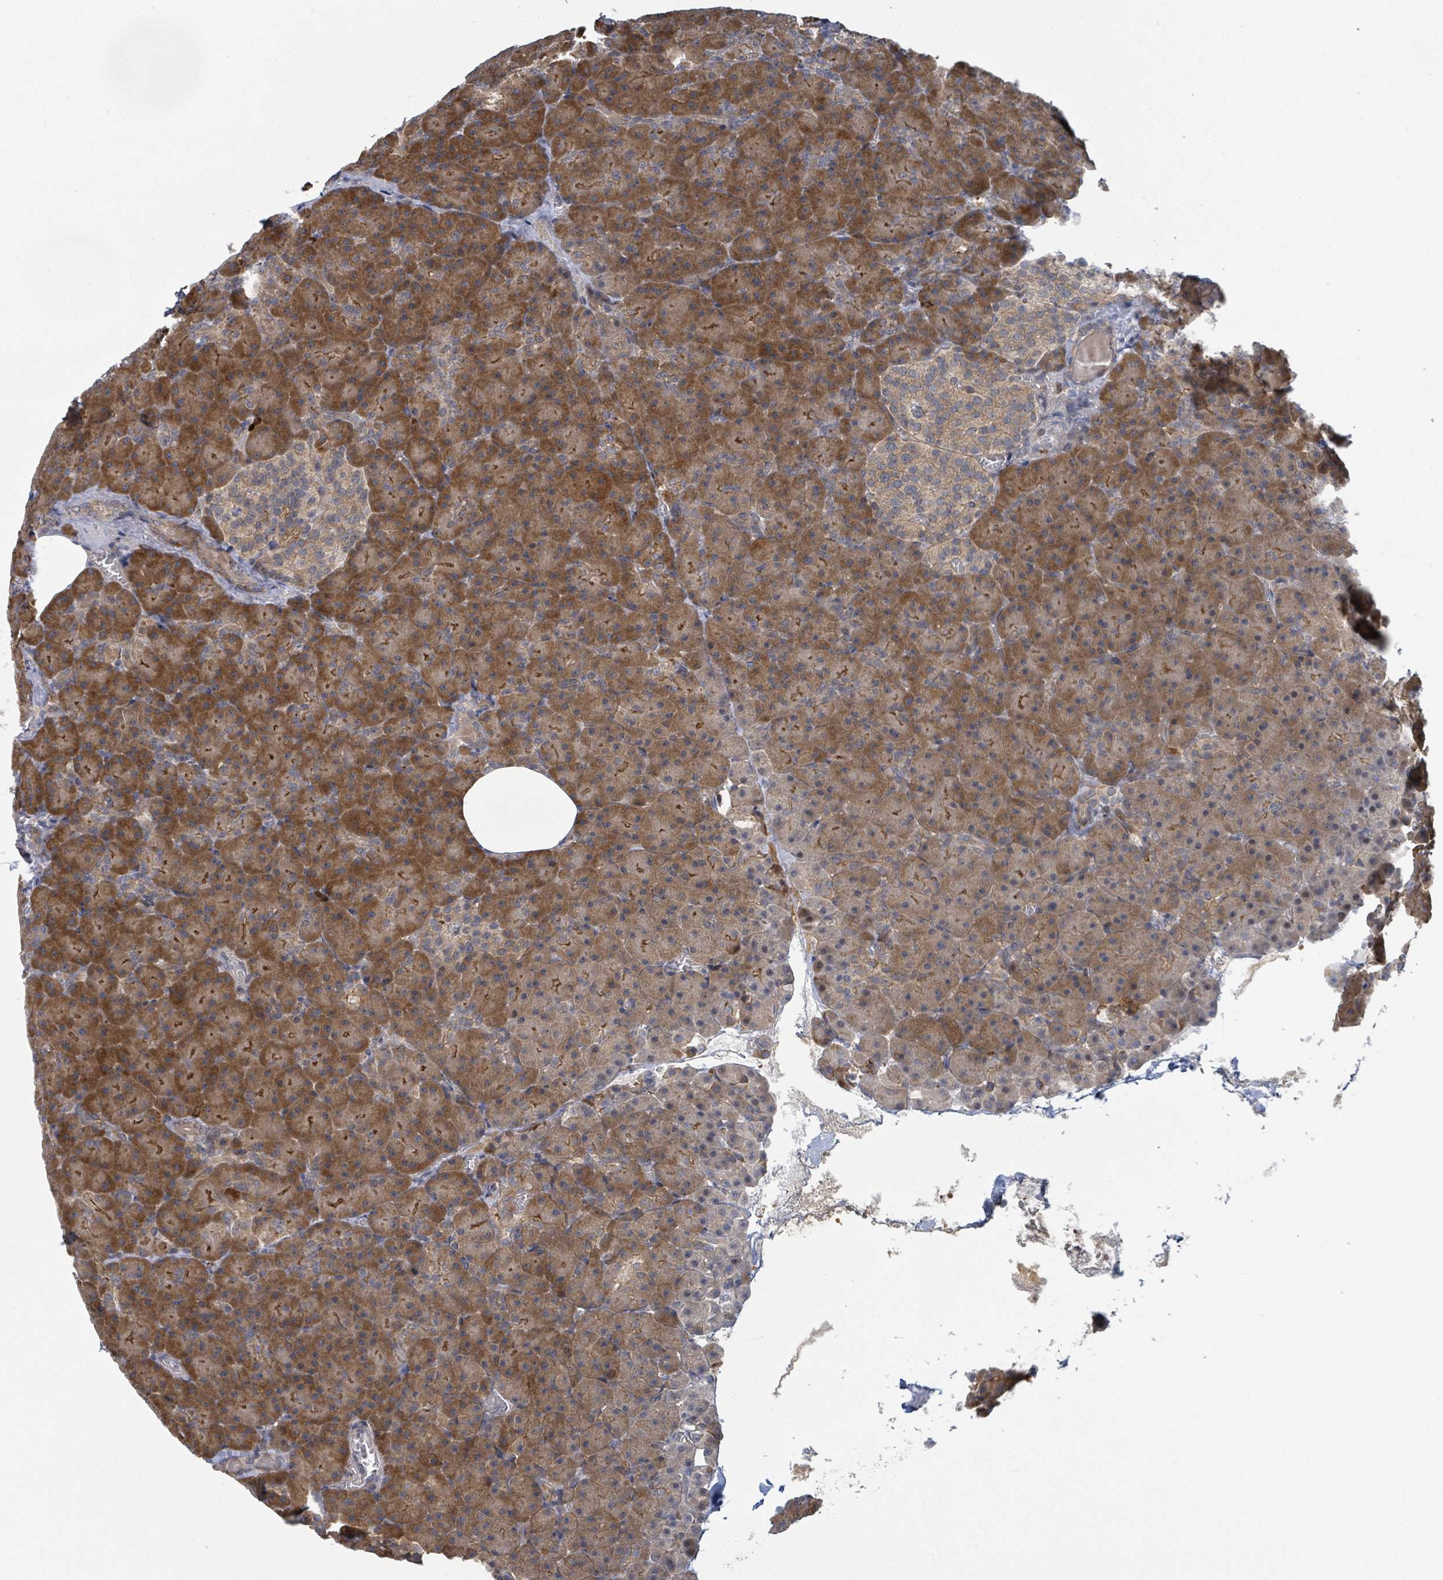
{"staining": {"intensity": "strong", "quantity": ">75%", "location": "cytoplasmic/membranous"}, "tissue": "pancreas", "cell_type": "Exocrine glandular cells", "image_type": "normal", "snomed": [{"axis": "morphology", "description": "Normal tissue, NOS"}, {"axis": "topography", "description": "Pancreas"}], "caption": "Exocrine glandular cells show high levels of strong cytoplasmic/membranous staining in about >75% of cells in normal pancreas.", "gene": "SHROOM2", "patient": {"sex": "male", "age": 63}}